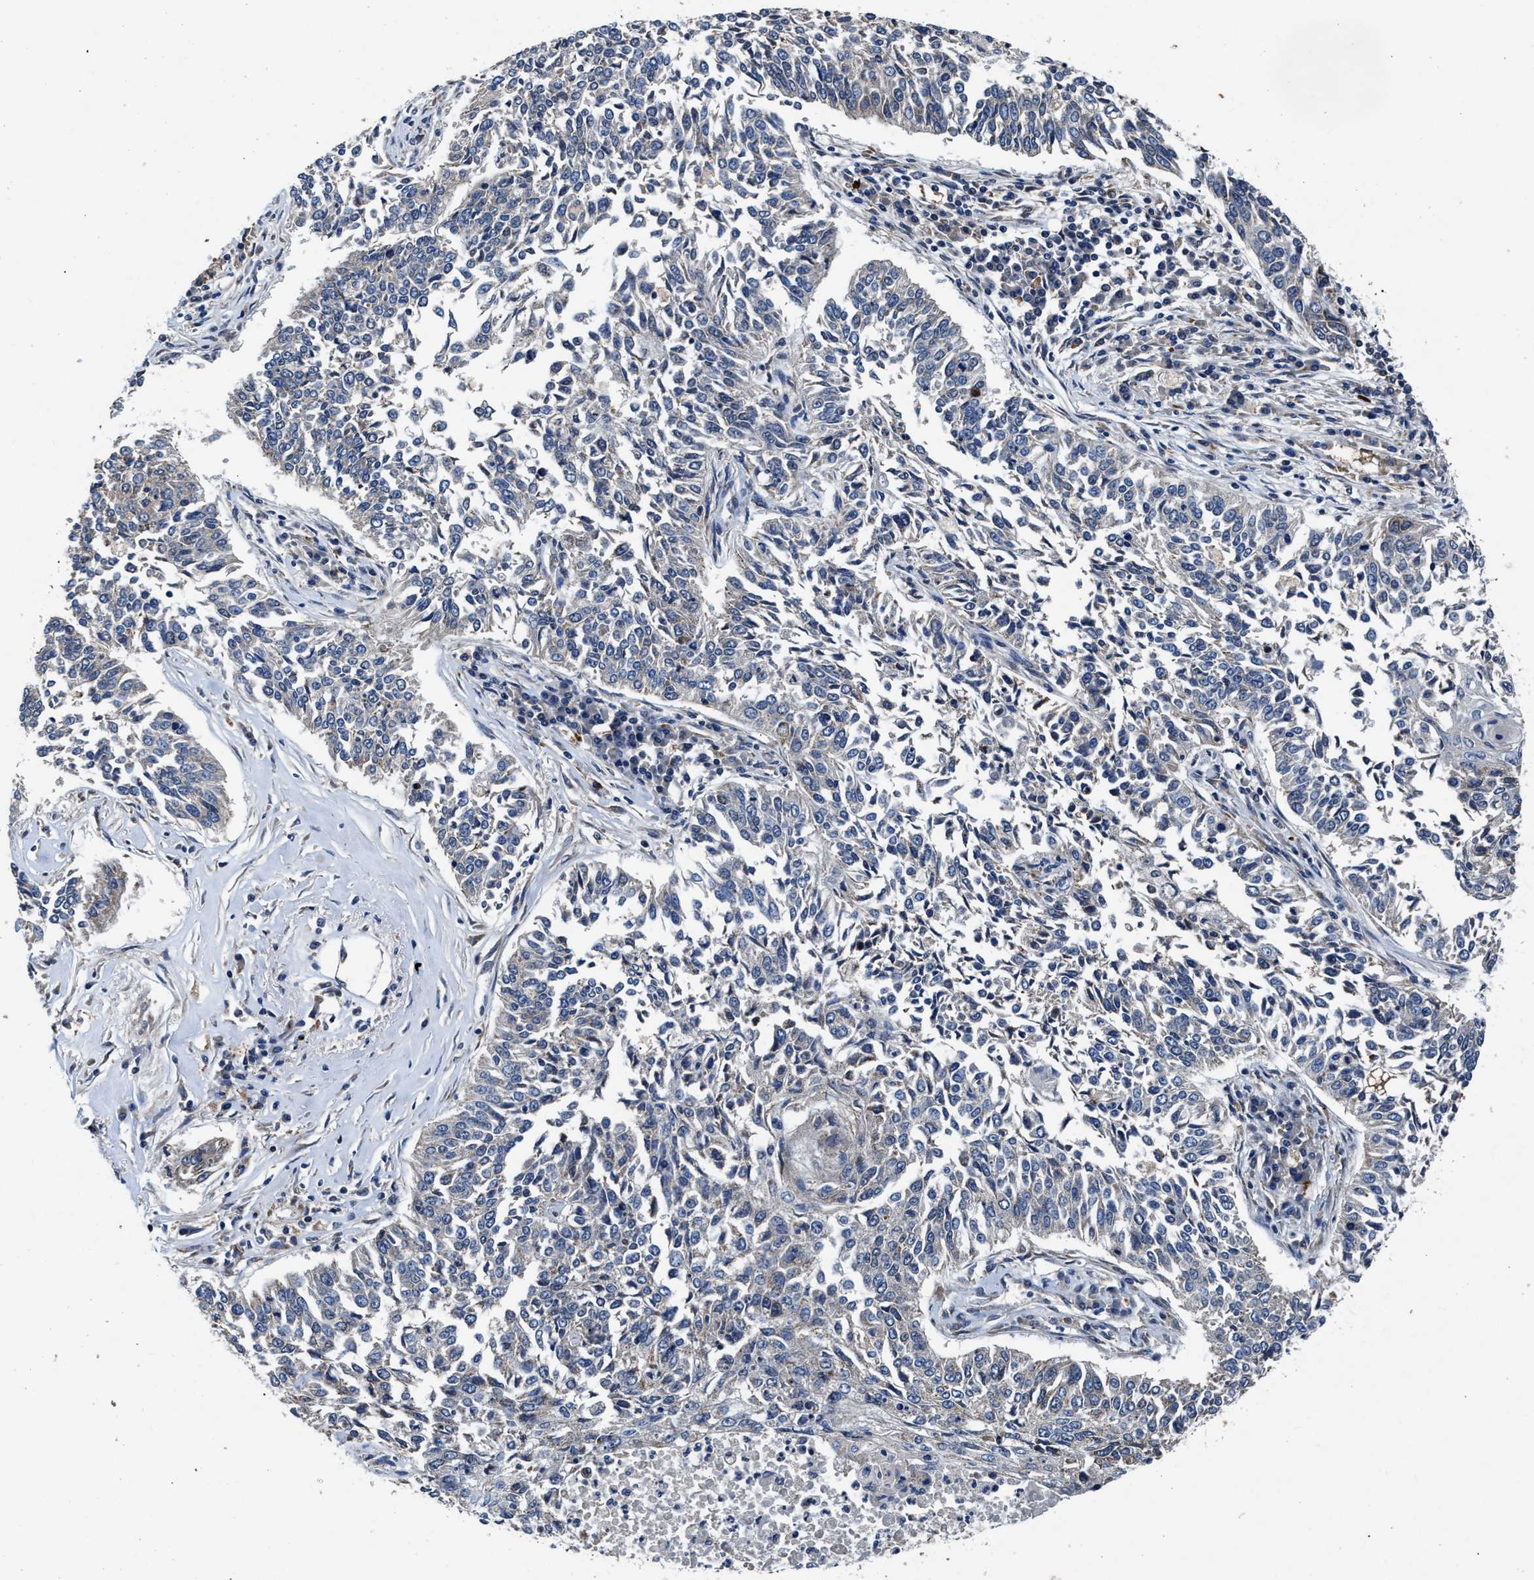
{"staining": {"intensity": "negative", "quantity": "none", "location": "none"}, "tissue": "lung cancer", "cell_type": "Tumor cells", "image_type": "cancer", "snomed": [{"axis": "morphology", "description": "Normal tissue, NOS"}, {"axis": "morphology", "description": "Squamous cell carcinoma, NOS"}, {"axis": "topography", "description": "Cartilage tissue"}, {"axis": "topography", "description": "Bronchus"}, {"axis": "topography", "description": "Lung"}], "caption": "This image is of lung squamous cell carcinoma stained with immunohistochemistry to label a protein in brown with the nuclei are counter-stained blue. There is no staining in tumor cells.", "gene": "TMEM53", "patient": {"sex": "female", "age": 49}}